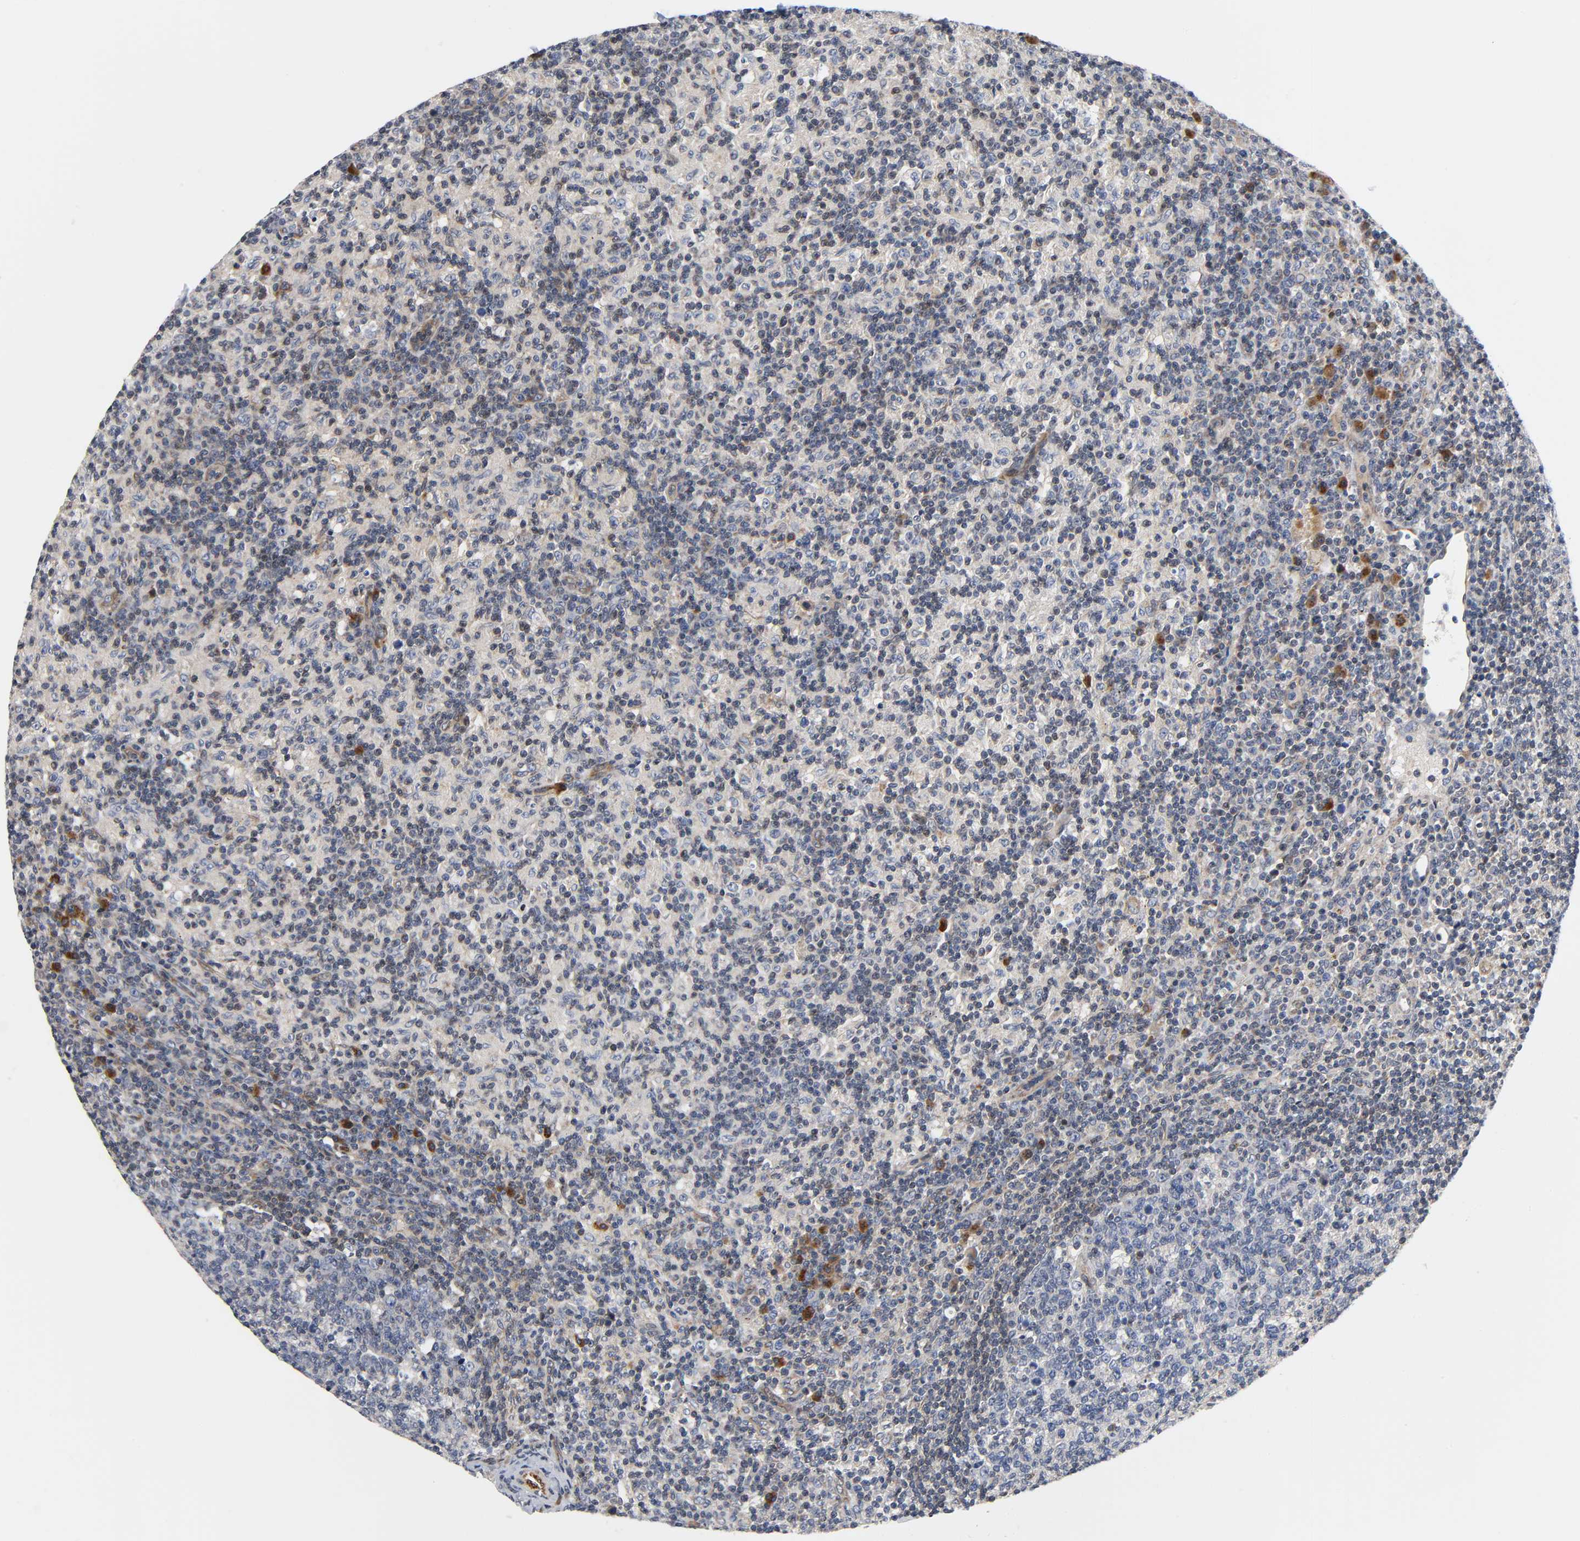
{"staining": {"intensity": "strong", "quantity": "<25%", "location": "cytoplasmic/membranous"}, "tissue": "lymph node", "cell_type": "Germinal center cells", "image_type": "normal", "snomed": [{"axis": "morphology", "description": "Normal tissue, NOS"}, {"axis": "morphology", "description": "Inflammation, NOS"}, {"axis": "topography", "description": "Lymph node"}], "caption": "Approximately <25% of germinal center cells in normal human lymph node demonstrate strong cytoplasmic/membranous protein expression as visualized by brown immunohistochemical staining.", "gene": "ASB6", "patient": {"sex": "male", "age": 55}}